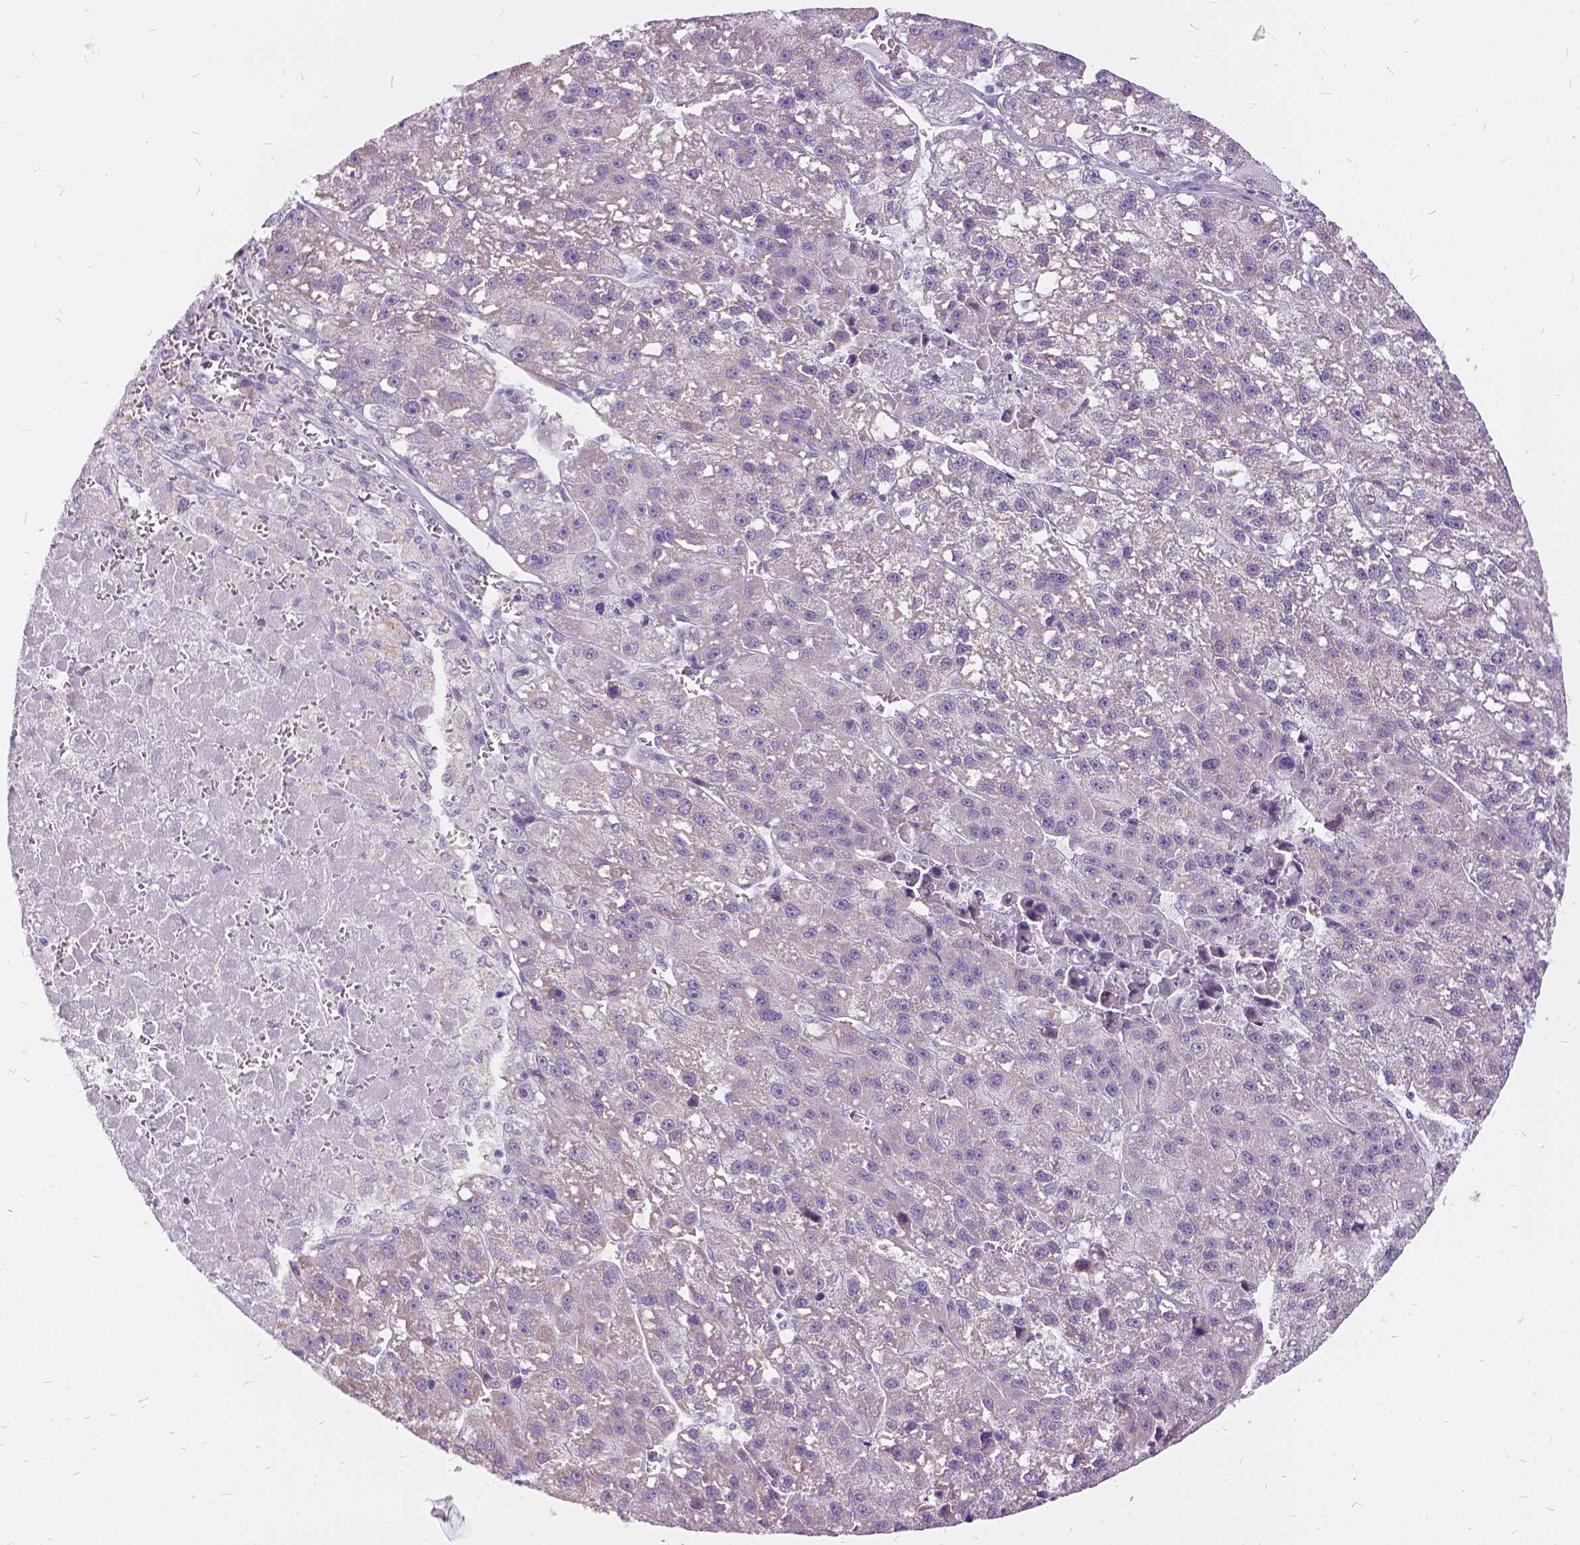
{"staining": {"intensity": "weak", "quantity": ">75%", "location": "cytoplasmic/membranous"}, "tissue": "liver cancer", "cell_type": "Tumor cells", "image_type": "cancer", "snomed": [{"axis": "morphology", "description": "Carcinoma, Hepatocellular, NOS"}, {"axis": "topography", "description": "Liver"}], "caption": "High-magnification brightfield microscopy of liver hepatocellular carcinoma stained with DAB (3,3'-diaminobenzidine) (brown) and counterstained with hematoxylin (blue). tumor cells exhibit weak cytoplasmic/membranous staining is identified in about>75% of cells.", "gene": "FDX1", "patient": {"sex": "female", "age": 70}}